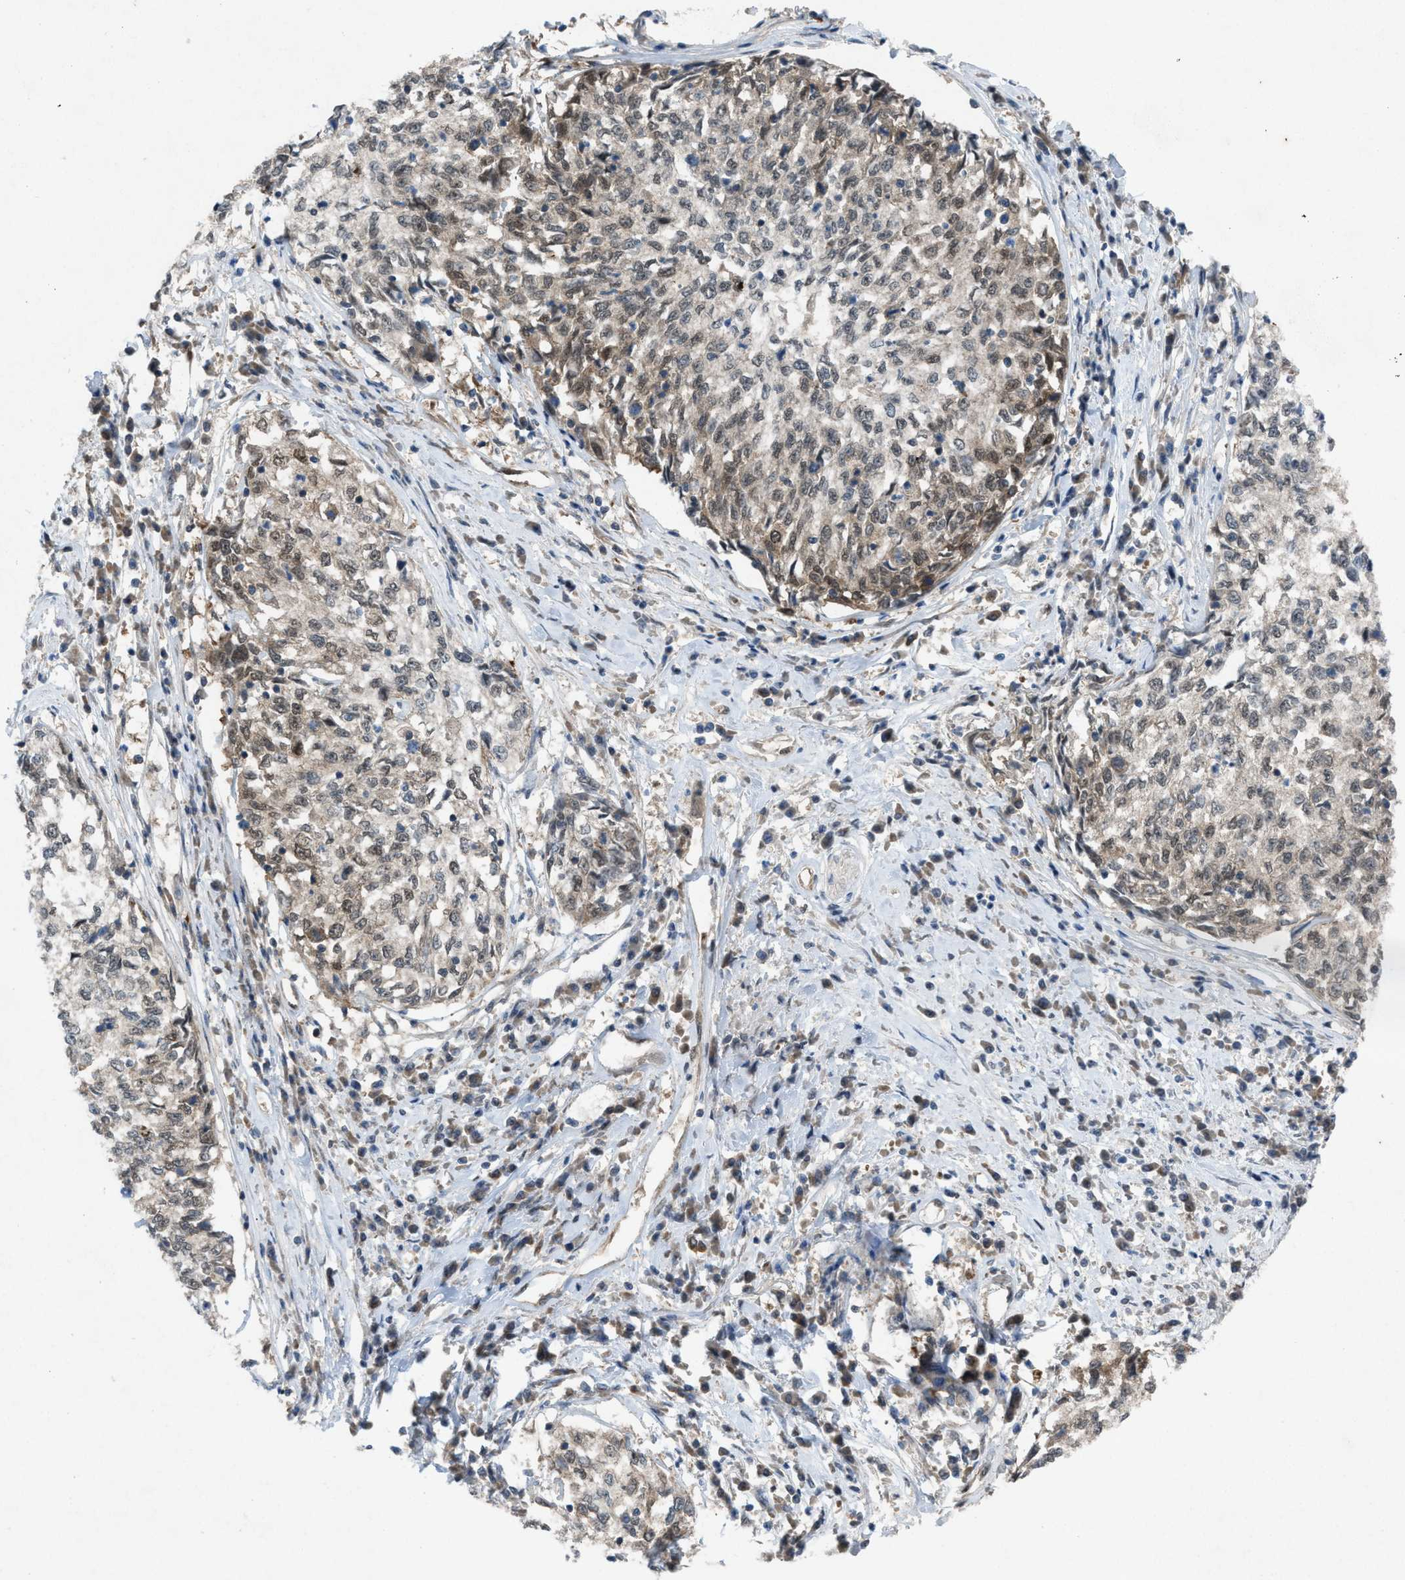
{"staining": {"intensity": "weak", "quantity": "25%-75%", "location": "cytoplasmic/membranous"}, "tissue": "cervical cancer", "cell_type": "Tumor cells", "image_type": "cancer", "snomed": [{"axis": "morphology", "description": "Squamous cell carcinoma, NOS"}, {"axis": "topography", "description": "Cervix"}], "caption": "Human squamous cell carcinoma (cervical) stained for a protein (brown) shows weak cytoplasmic/membranous positive positivity in approximately 25%-75% of tumor cells.", "gene": "PLAA", "patient": {"sex": "female", "age": 57}}